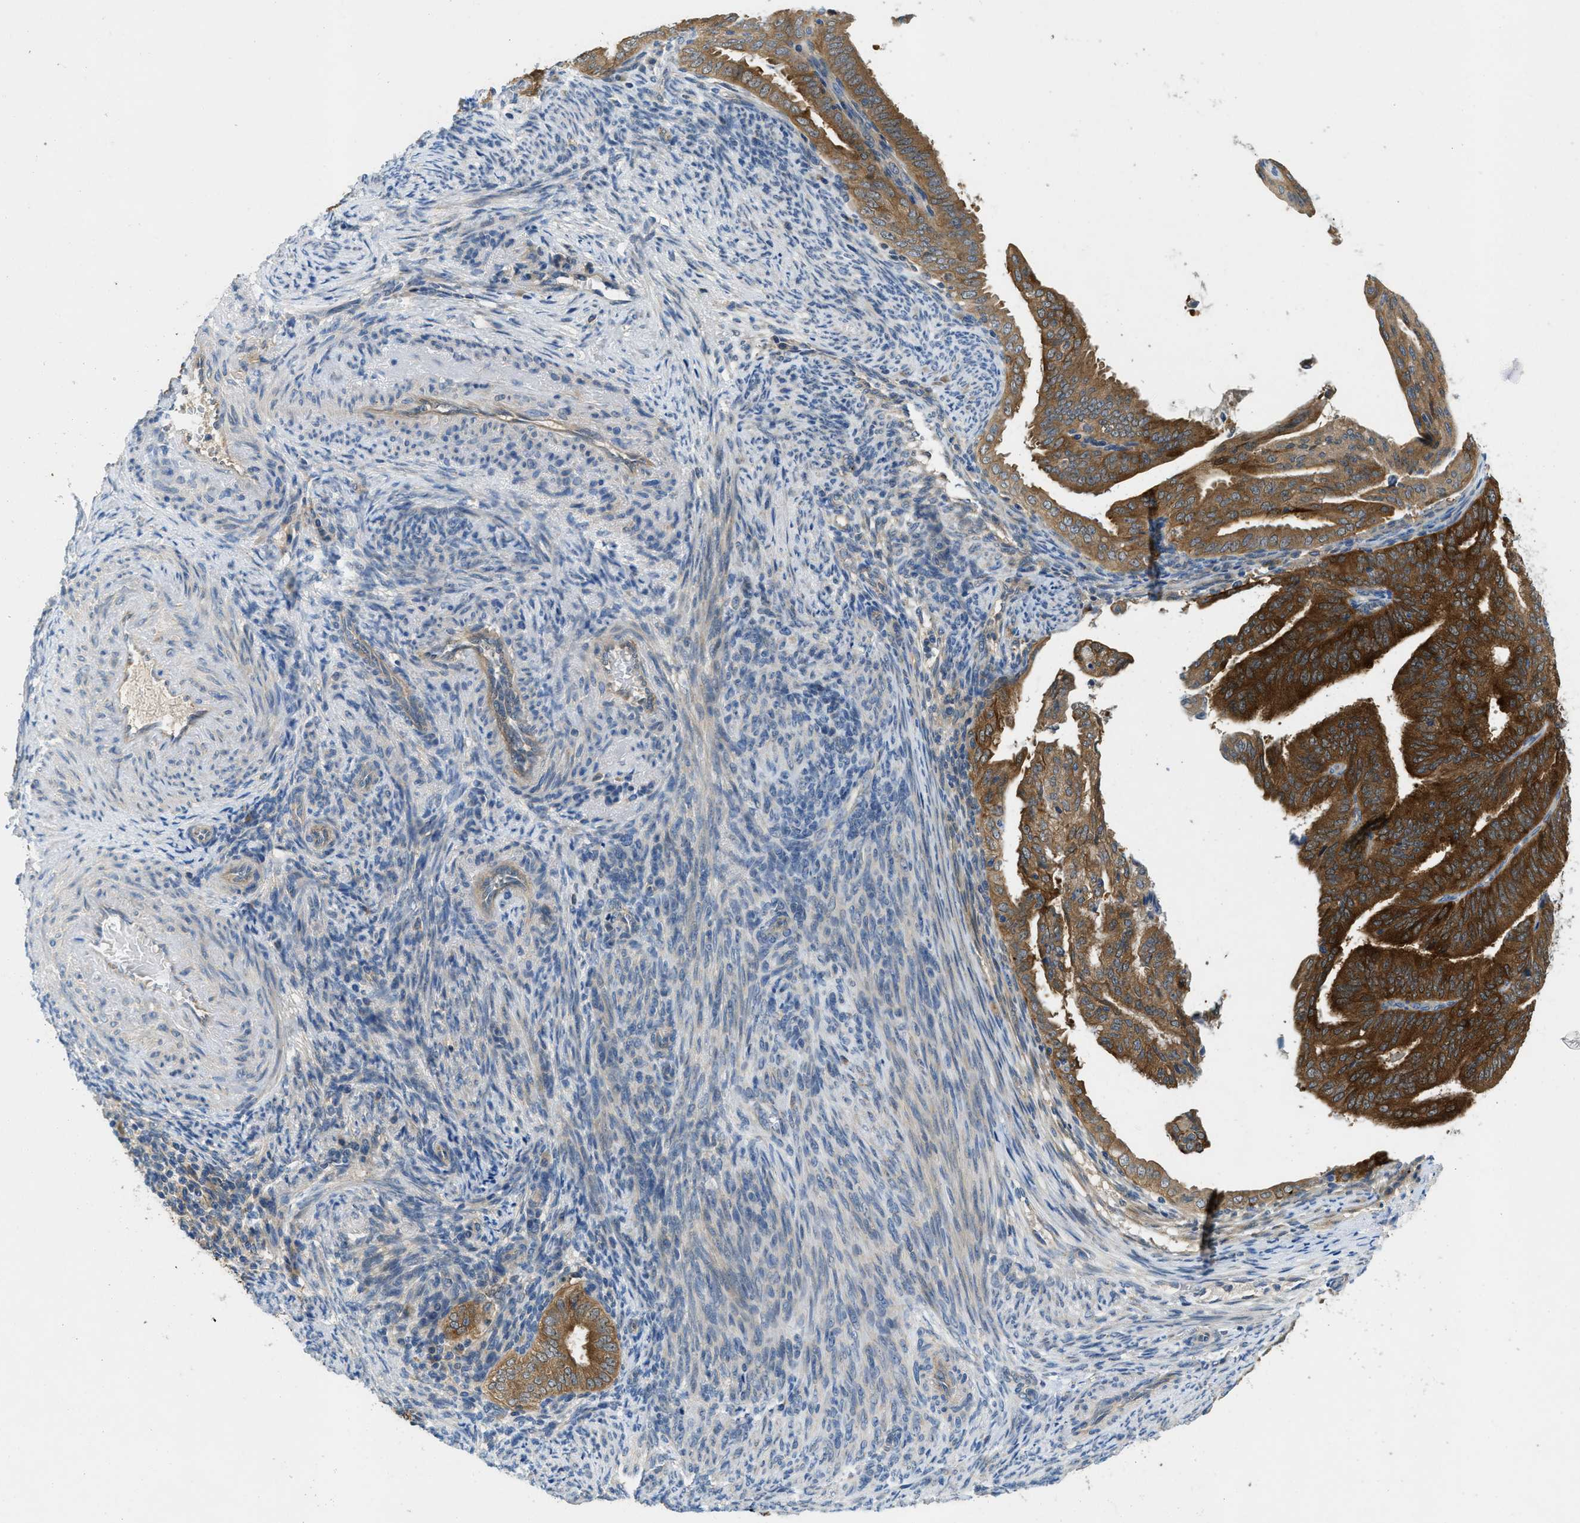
{"staining": {"intensity": "strong", "quantity": ">75%", "location": "cytoplasmic/membranous"}, "tissue": "endometrial cancer", "cell_type": "Tumor cells", "image_type": "cancer", "snomed": [{"axis": "morphology", "description": "Adenocarcinoma, NOS"}, {"axis": "topography", "description": "Endometrium"}], "caption": "There is high levels of strong cytoplasmic/membranous staining in tumor cells of endometrial cancer (adenocarcinoma), as demonstrated by immunohistochemical staining (brown color).", "gene": "RIPK2", "patient": {"sex": "female", "age": 58}}